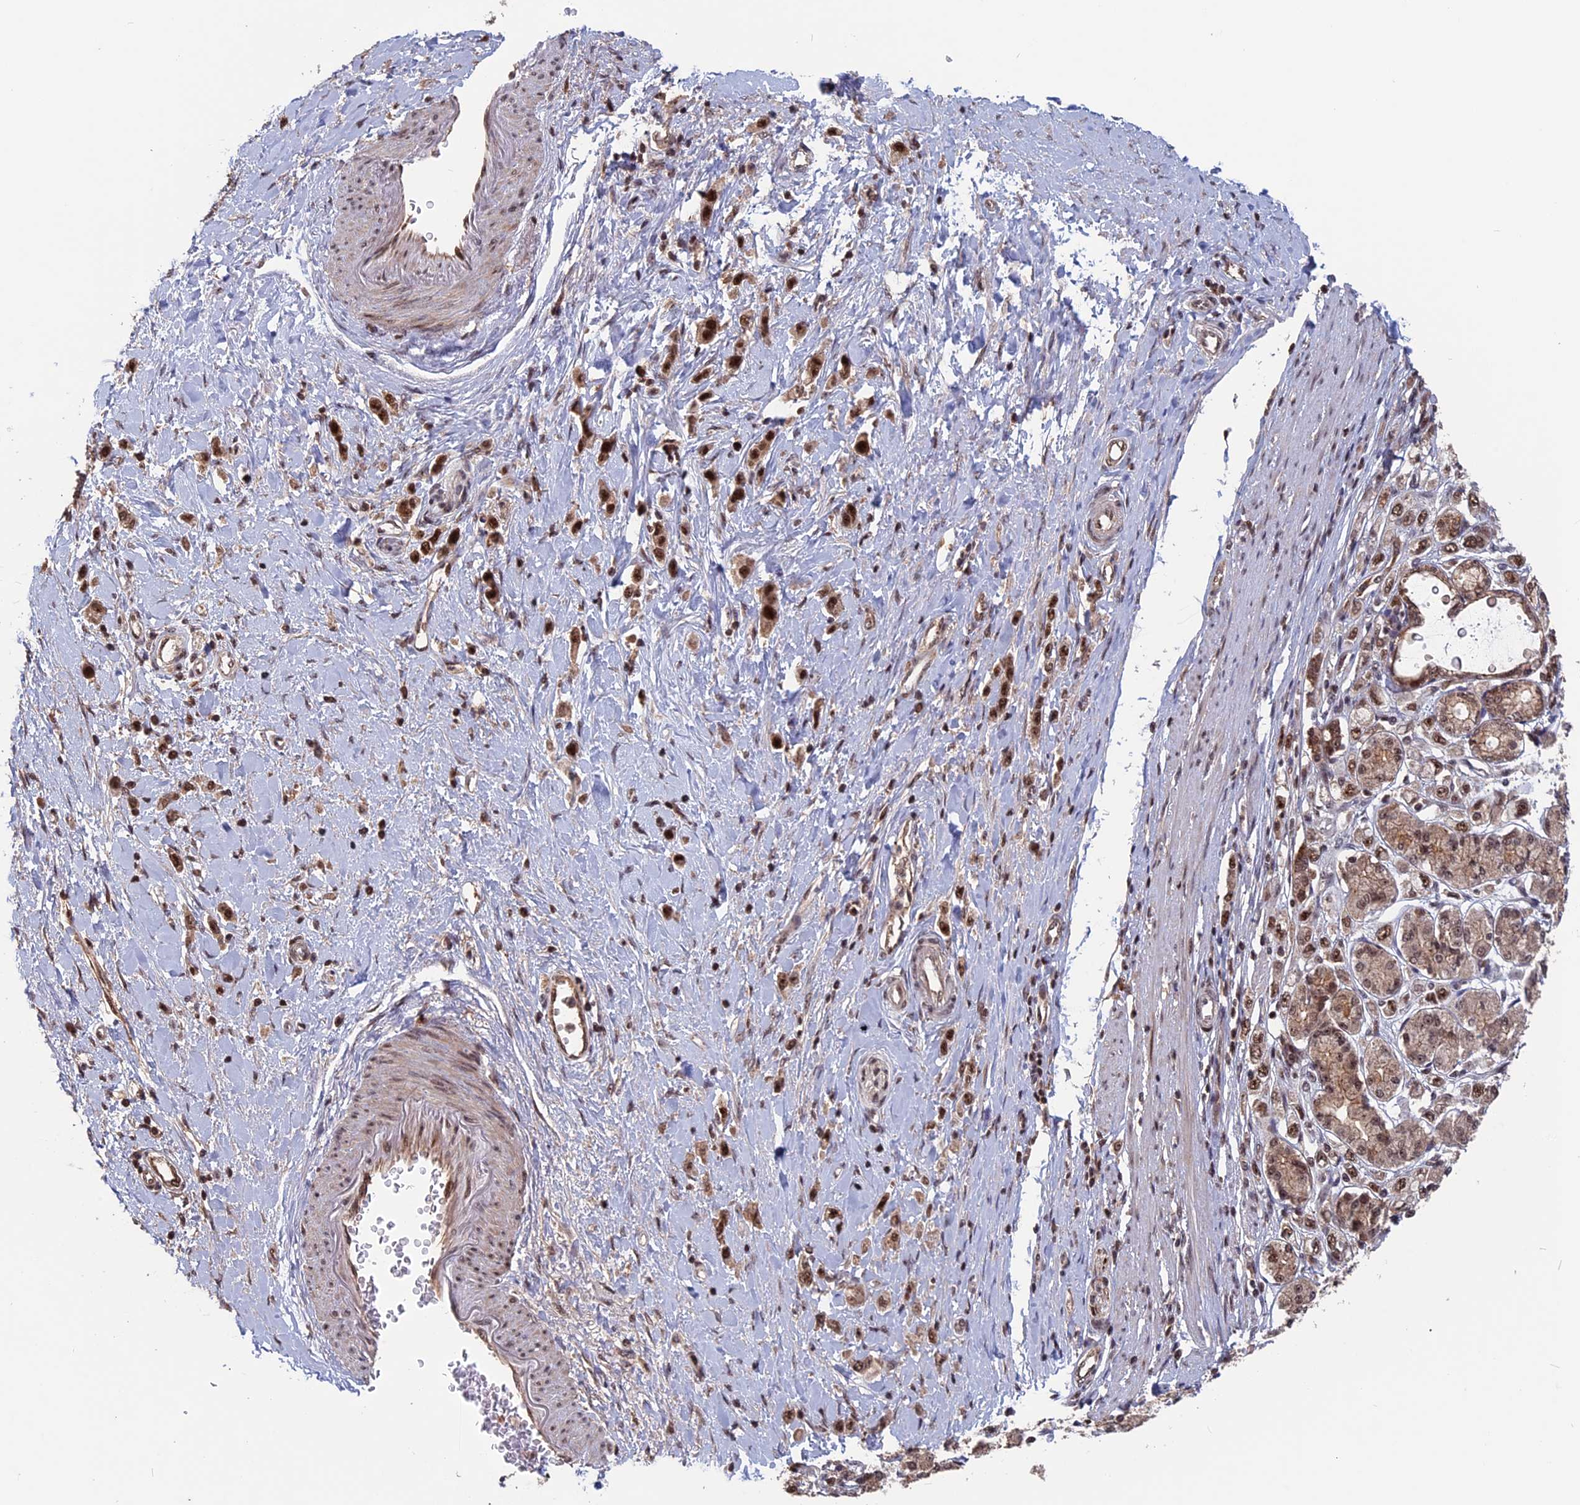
{"staining": {"intensity": "moderate", "quantity": ">75%", "location": "cytoplasmic/membranous,nuclear"}, "tissue": "stomach cancer", "cell_type": "Tumor cells", "image_type": "cancer", "snomed": [{"axis": "morphology", "description": "Adenocarcinoma, NOS"}, {"axis": "topography", "description": "Stomach"}], "caption": "Immunohistochemistry of stomach cancer shows medium levels of moderate cytoplasmic/membranous and nuclear staining in about >75% of tumor cells.", "gene": "CACTIN", "patient": {"sex": "female", "age": 65}}